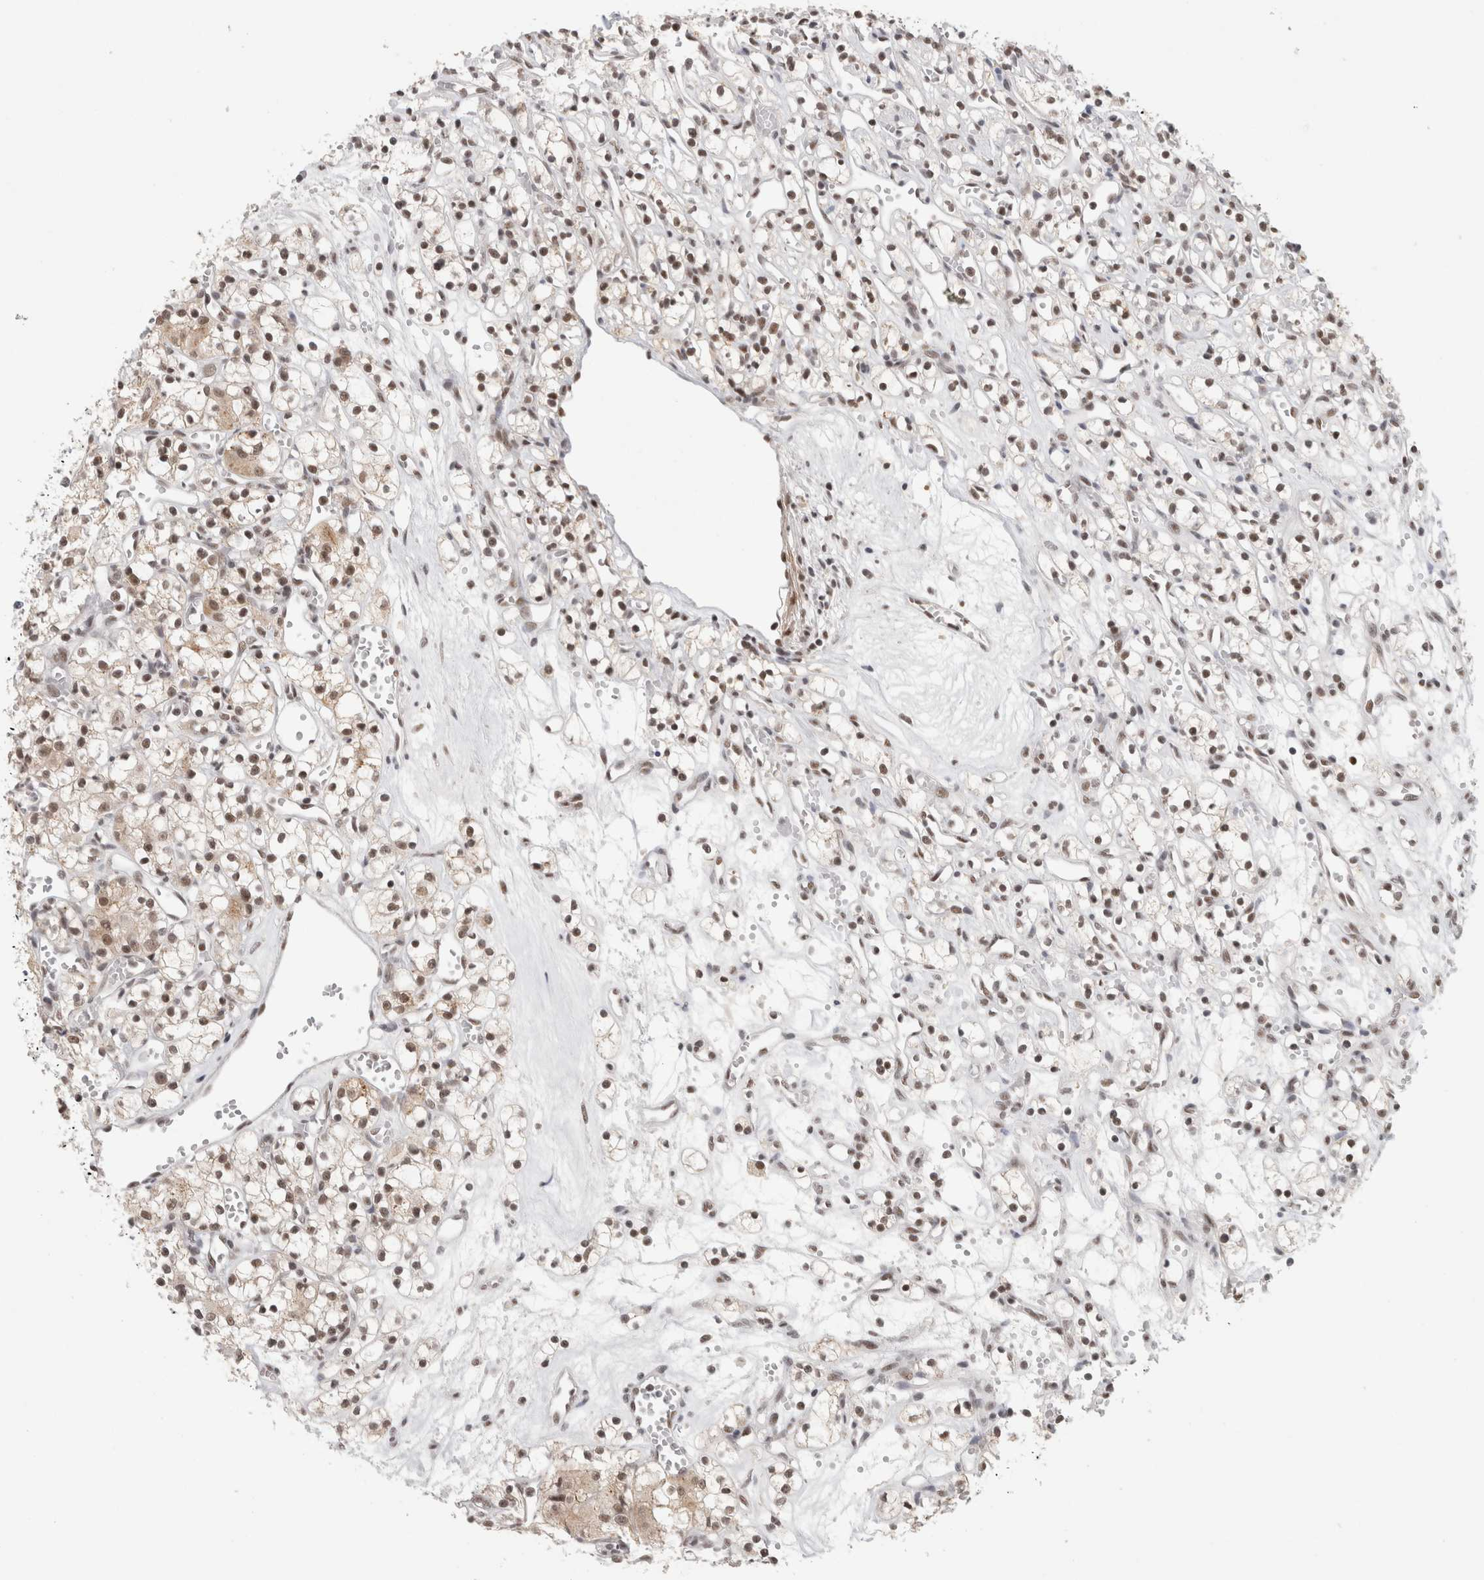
{"staining": {"intensity": "weak", "quantity": "25%-75%", "location": "cytoplasmic/membranous,nuclear"}, "tissue": "renal cancer", "cell_type": "Tumor cells", "image_type": "cancer", "snomed": [{"axis": "morphology", "description": "Adenocarcinoma, NOS"}, {"axis": "topography", "description": "Kidney"}], "caption": "A low amount of weak cytoplasmic/membranous and nuclear staining is seen in approximately 25%-75% of tumor cells in renal cancer (adenocarcinoma) tissue.", "gene": "ZNF830", "patient": {"sex": "female", "age": 59}}